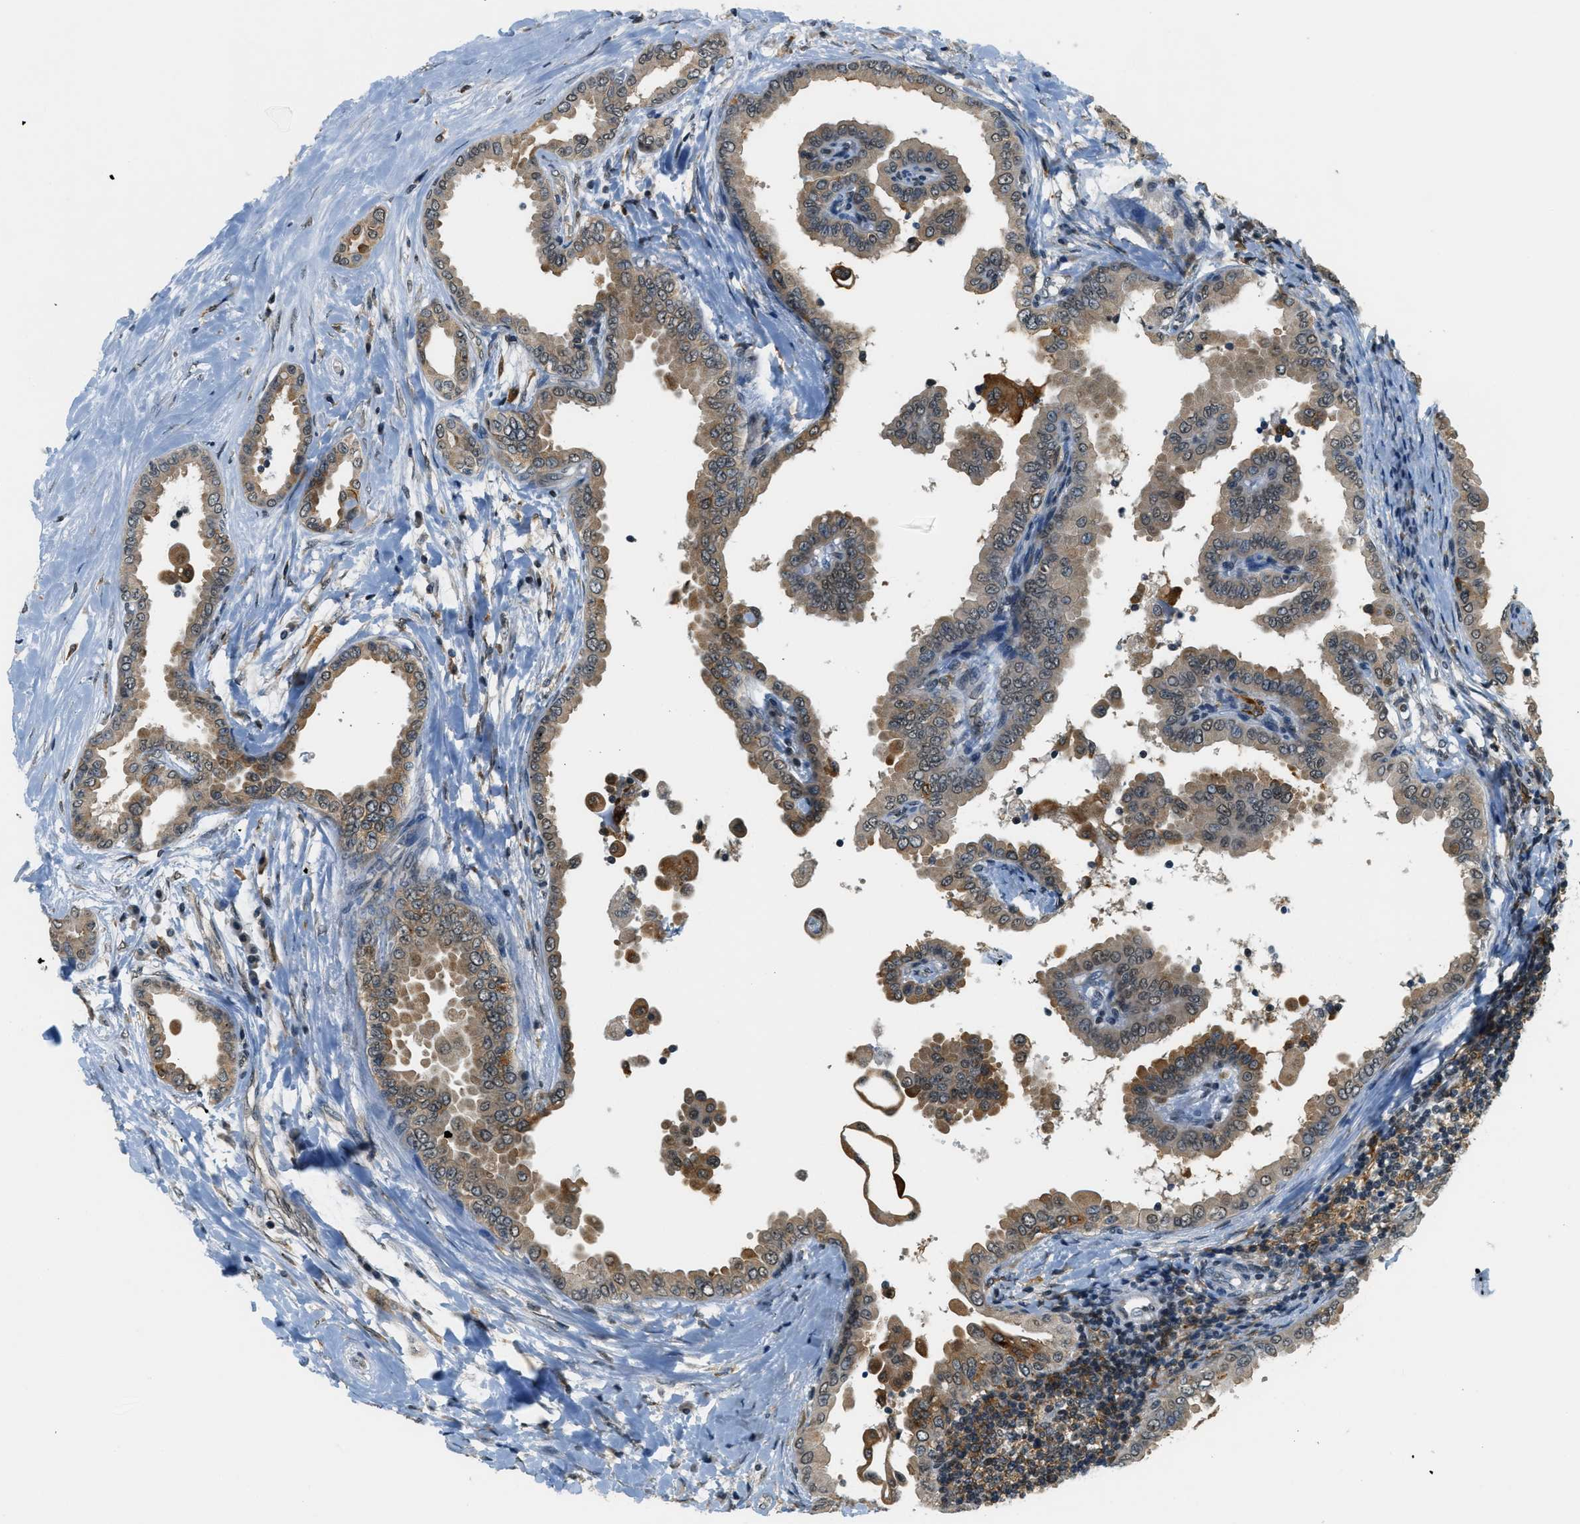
{"staining": {"intensity": "moderate", "quantity": ">75%", "location": "cytoplasmic/membranous"}, "tissue": "thyroid cancer", "cell_type": "Tumor cells", "image_type": "cancer", "snomed": [{"axis": "morphology", "description": "Papillary adenocarcinoma, NOS"}, {"axis": "topography", "description": "Thyroid gland"}], "caption": "Moderate cytoplasmic/membranous staining for a protein is seen in approximately >75% of tumor cells of thyroid papillary adenocarcinoma using immunohistochemistry (IHC).", "gene": "RAB11FIP1", "patient": {"sex": "male", "age": 33}}